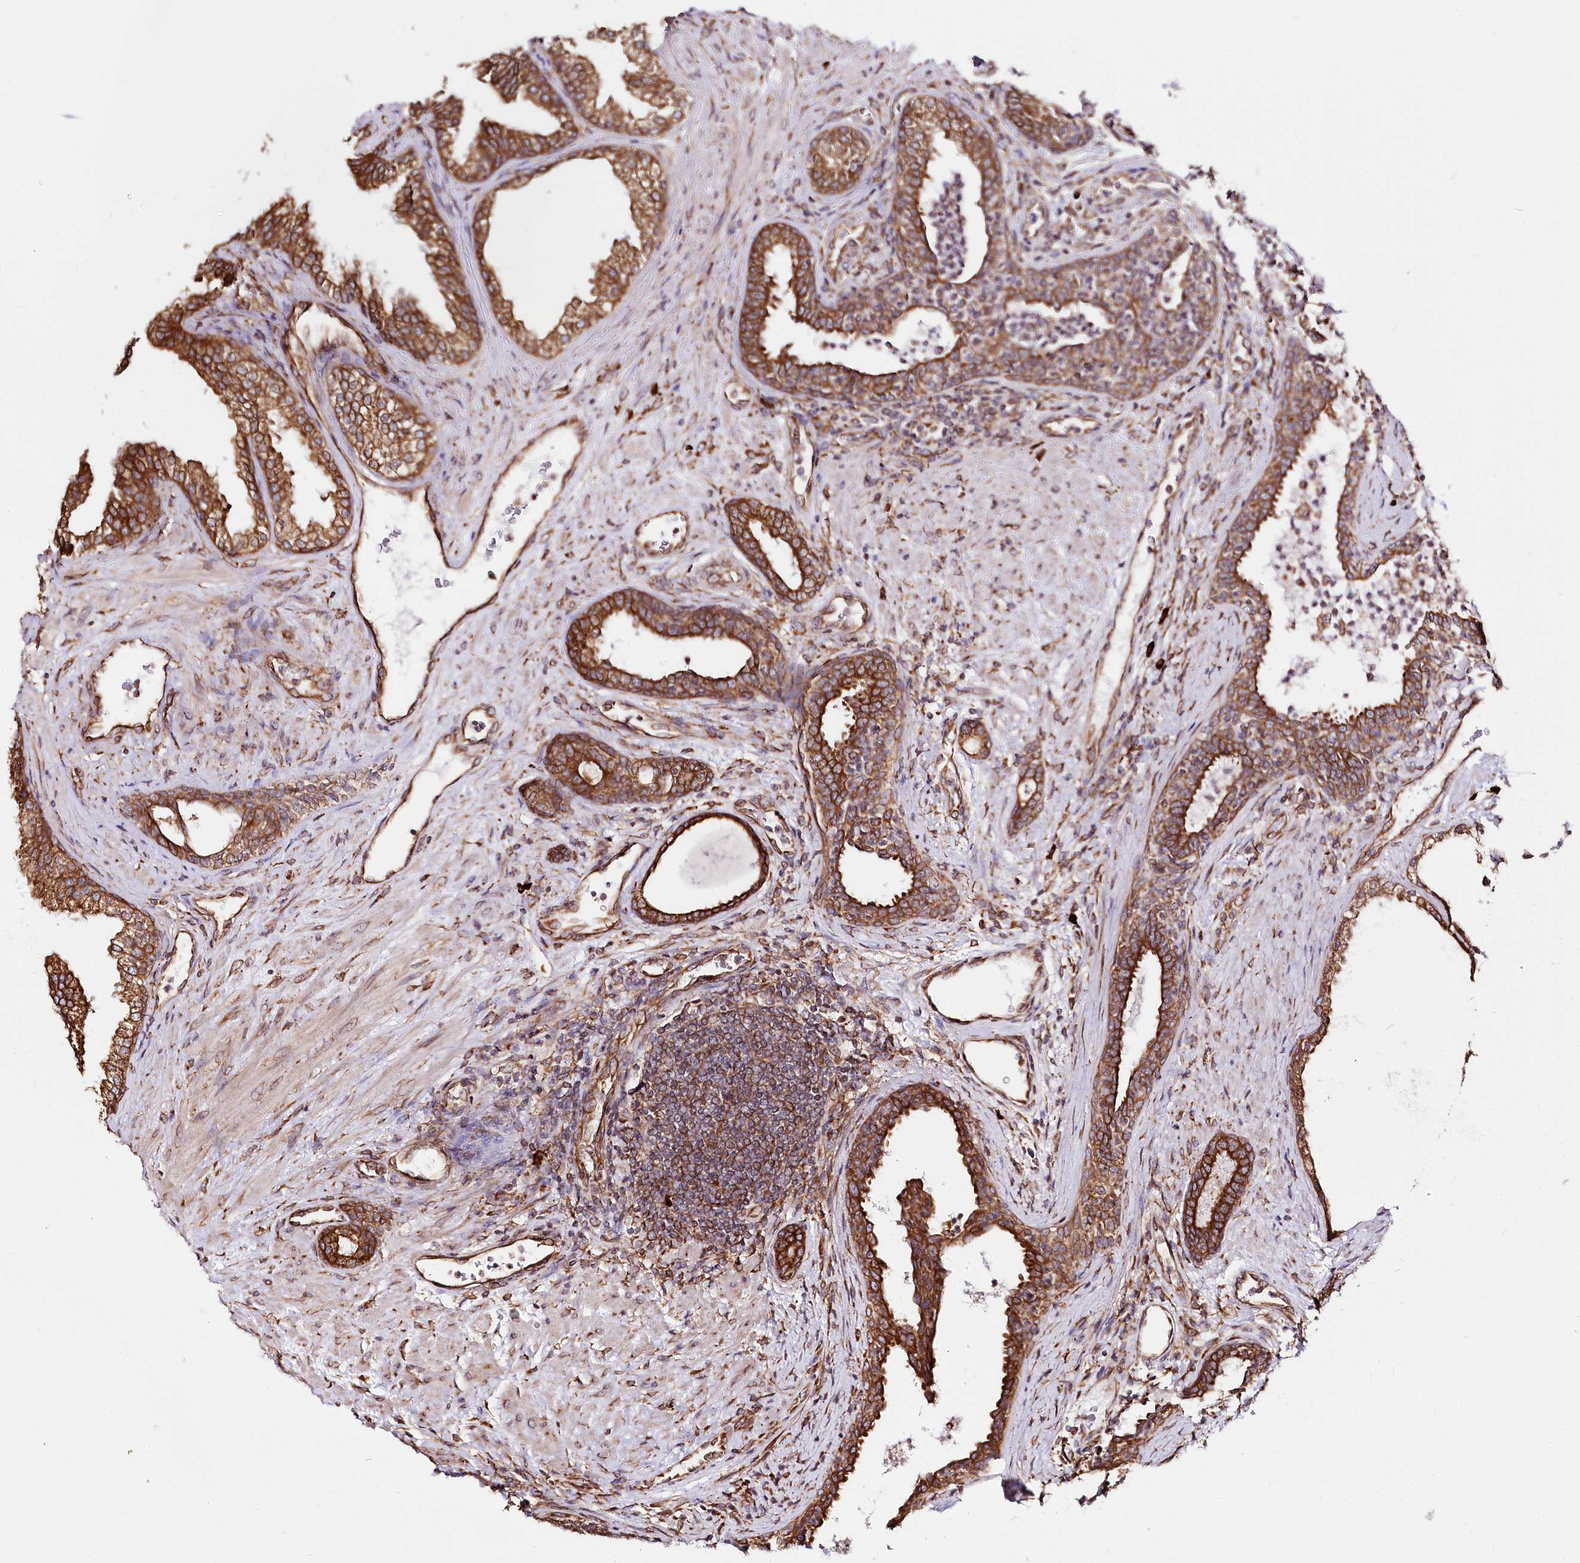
{"staining": {"intensity": "strong", "quantity": ">75%", "location": "cytoplasmic/membranous"}, "tissue": "prostate", "cell_type": "Glandular cells", "image_type": "normal", "snomed": [{"axis": "morphology", "description": "Normal tissue, NOS"}, {"axis": "topography", "description": "Prostate"}], "caption": "Brown immunohistochemical staining in benign human prostate exhibits strong cytoplasmic/membranous expression in about >75% of glandular cells. Immunohistochemistry stains the protein of interest in brown and the nuclei are stained blue.", "gene": "CNPY2", "patient": {"sex": "male", "age": 76}}